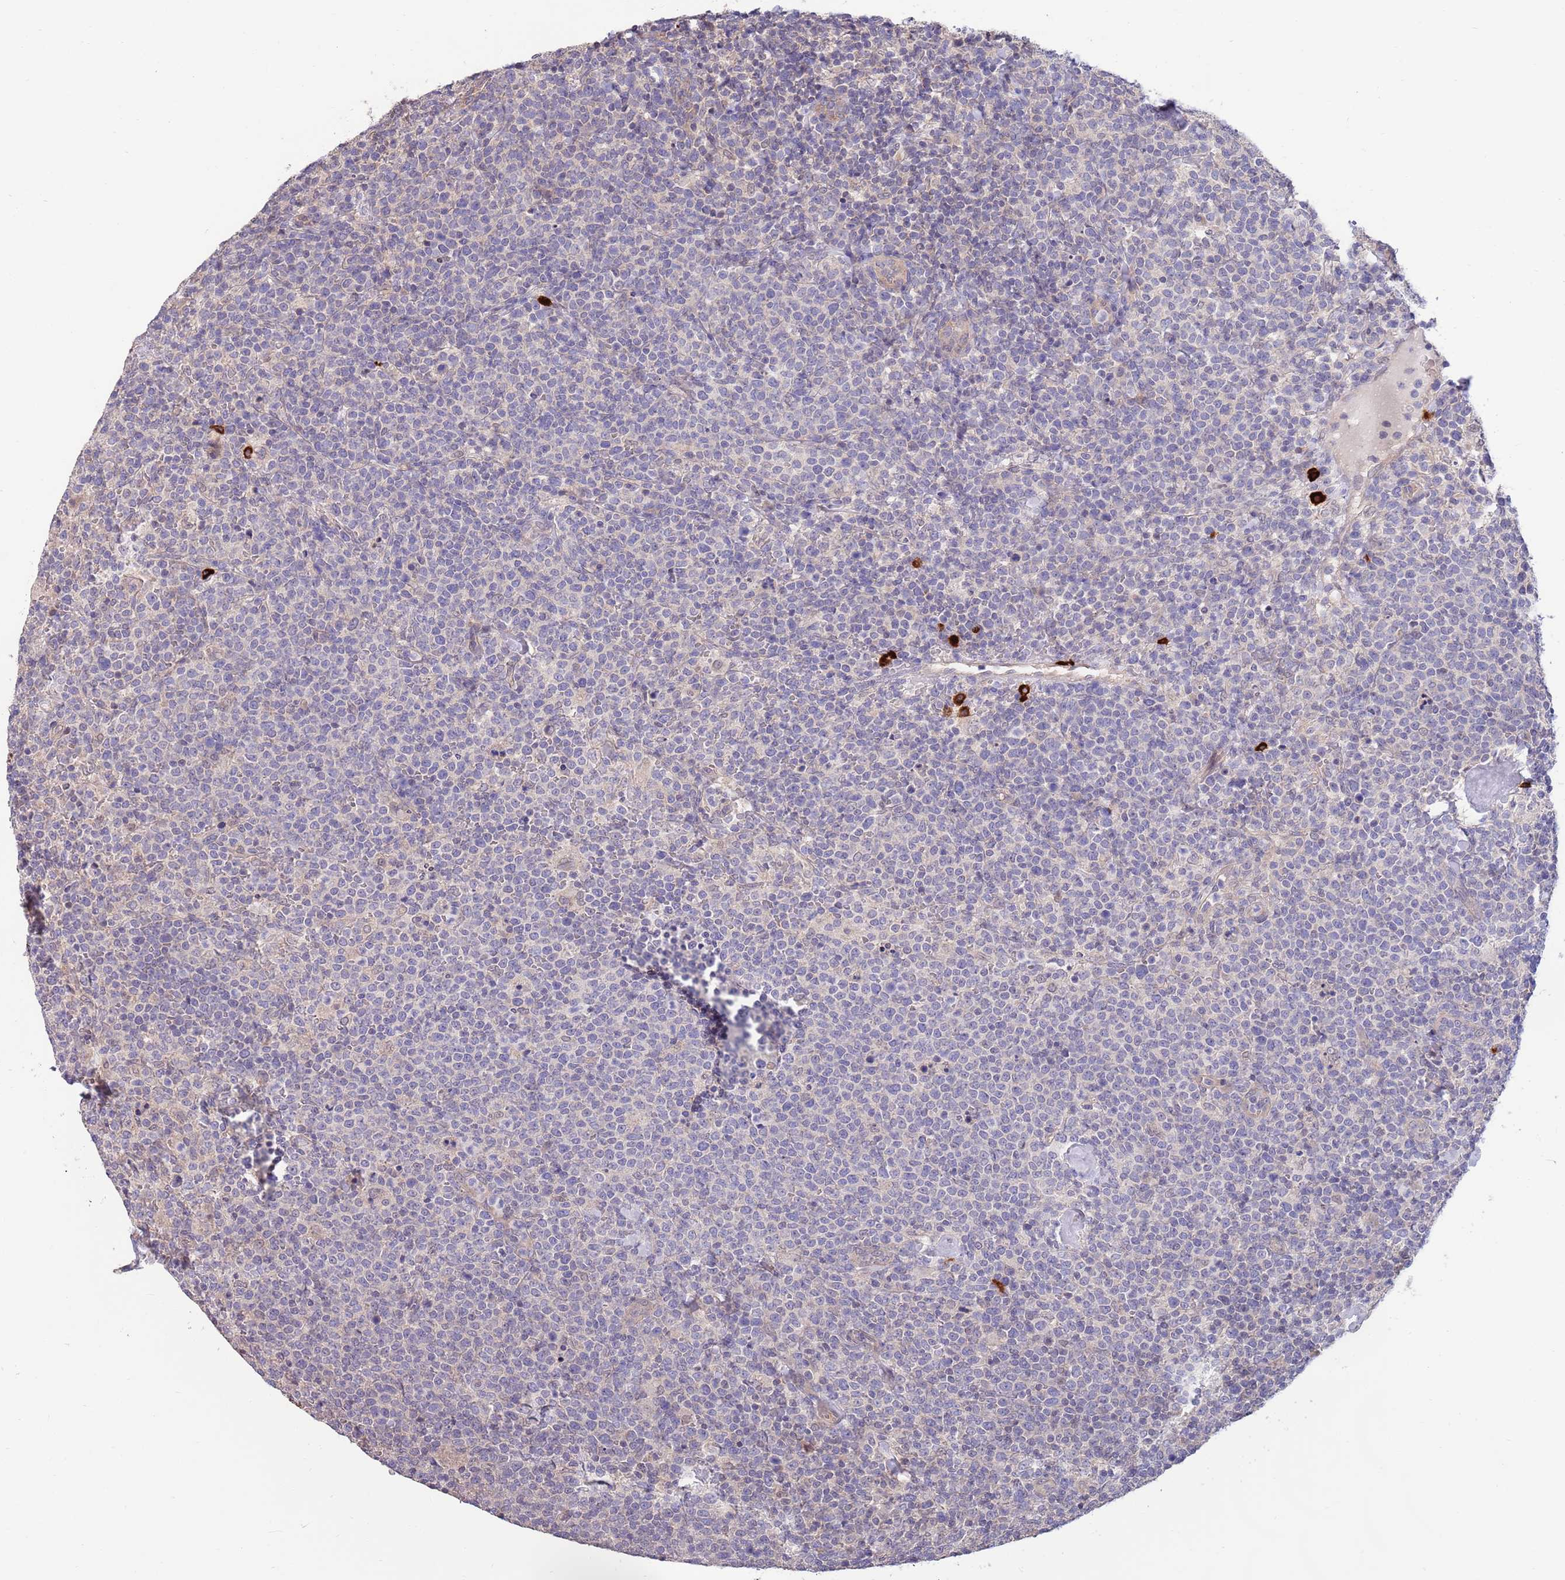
{"staining": {"intensity": "negative", "quantity": "none", "location": "none"}, "tissue": "lymphoma", "cell_type": "Tumor cells", "image_type": "cancer", "snomed": [{"axis": "morphology", "description": "Malignant lymphoma, non-Hodgkin's type, High grade"}, {"axis": "topography", "description": "Lymph node"}], "caption": "This is a photomicrograph of IHC staining of malignant lymphoma, non-Hodgkin's type (high-grade), which shows no expression in tumor cells.", "gene": "MARVELD2", "patient": {"sex": "male", "age": 61}}